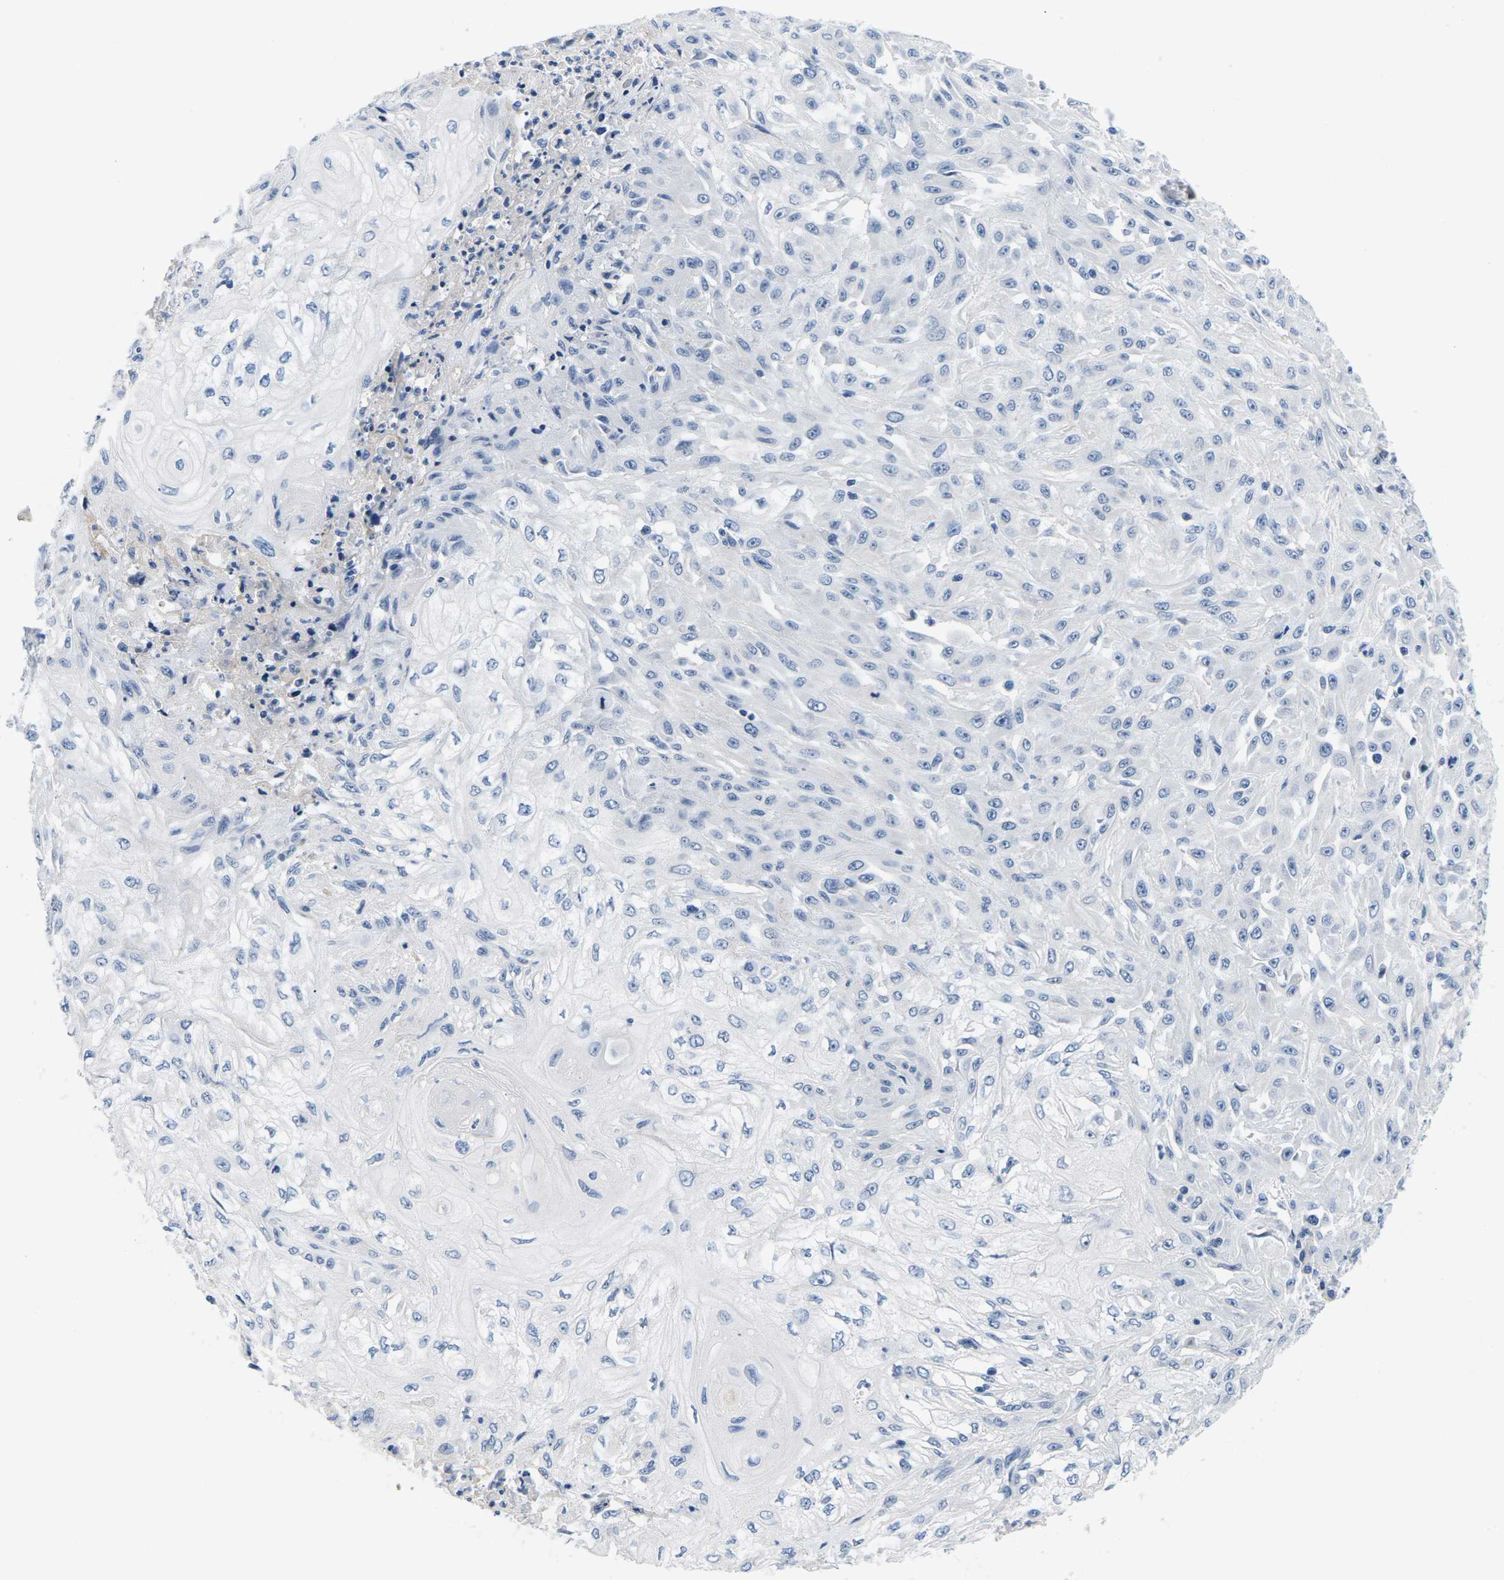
{"staining": {"intensity": "negative", "quantity": "none", "location": "none"}, "tissue": "skin cancer", "cell_type": "Tumor cells", "image_type": "cancer", "snomed": [{"axis": "morphology", "description": "Squamous cell carcinoma, NOS"}, {"axis": "morphology", "description": "Squamous cell carcinoma, metastatic, NOS"}, {"axis": "topography", "description": "Skin"}, {"axis": "topography", "description": "Lymph node"}], "caption": "Micrograph shows no significant protein expression in tumor cells of metastatic squamous cell carcinoma (skin).", "gene": "TSPAN2", "patient": {"sex": "male", "age": 75}}